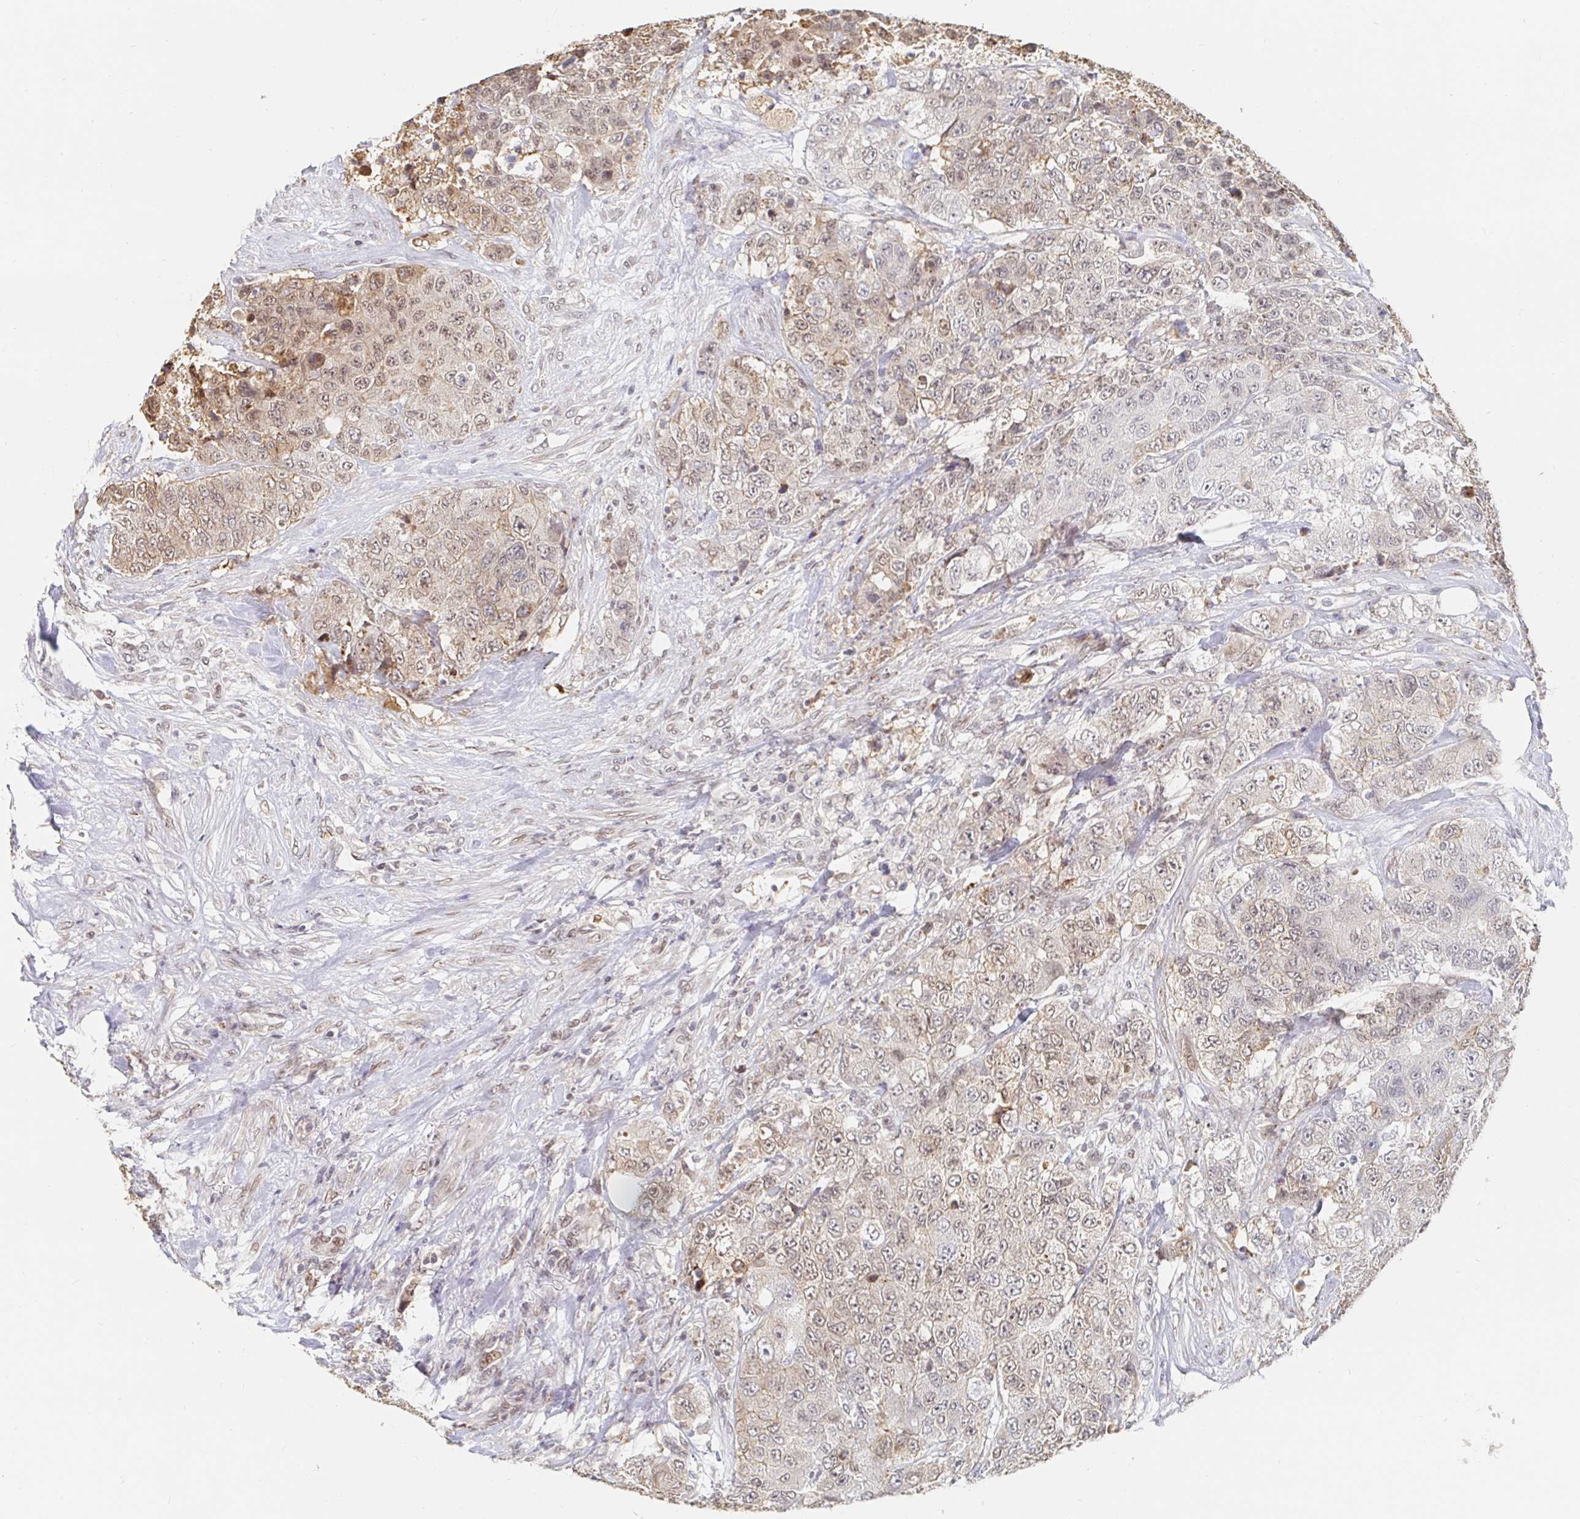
{"staining": {"intensity": "weak", "quantity": ">75%", "location": "cytoplasmic/membranous,nuclear"}, "tissue": "urothelial cancer", "cell_type": "Tumor cells", "image_type": "cancer", "snomed": [{"axis": "morphology", "description": "Urothelial carcinoma, High grade"}, {"axis": "topography", "description": "Urinary bladder"}], "caption": "High-grade urothelial carcinoma was stained to show a protein in brown. There is low levels of weak cytoplasmic/membranous and nuclear staining in approximately >75% of tumor cells.", "gene": "CHD2", "patient": {"sex": "female", "age": 78}}